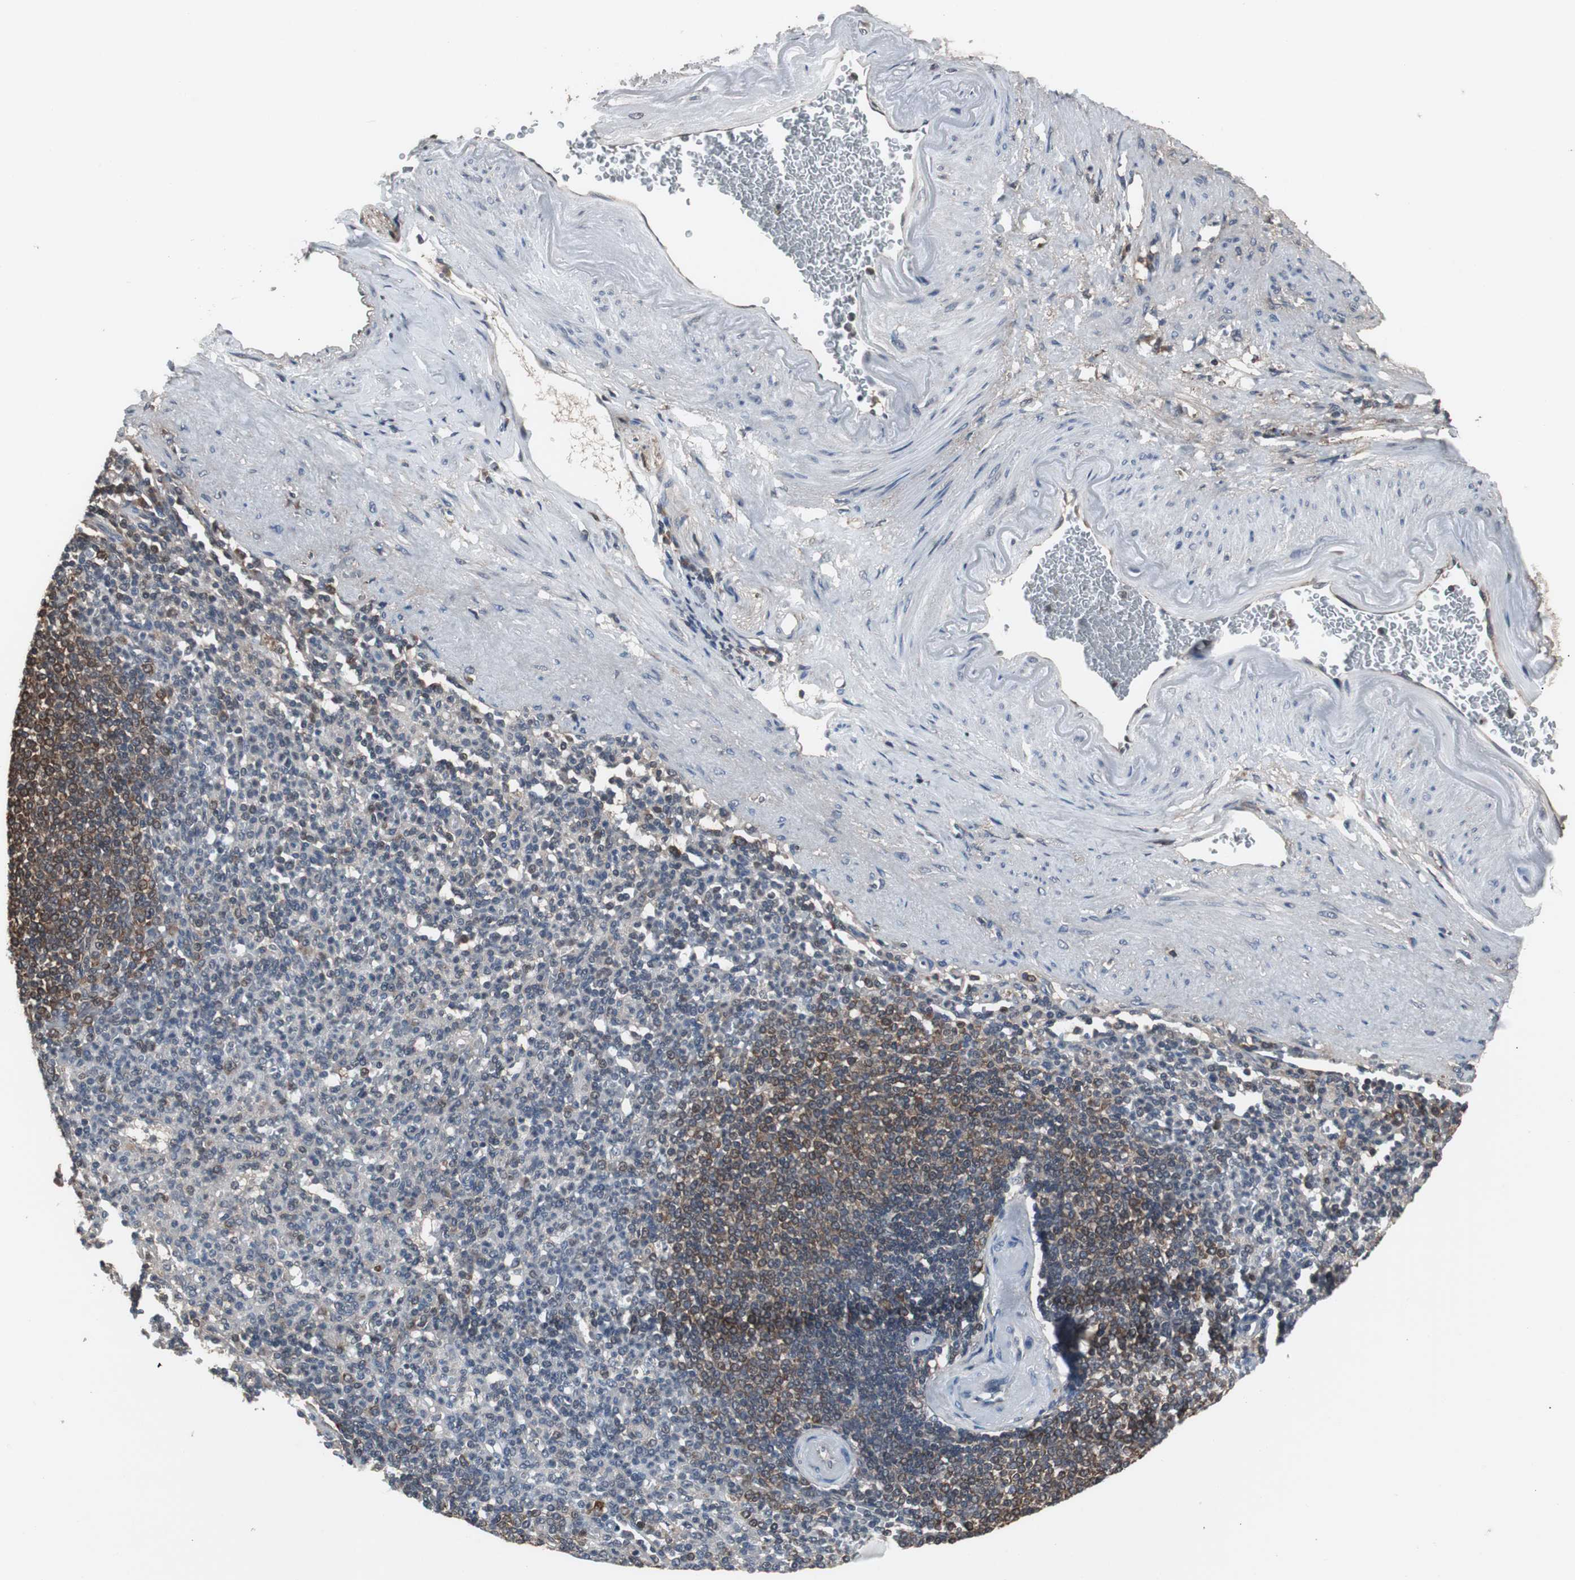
{"staining": {"intensity": "weak", "quantity": "25%-75%", "location": "cytoplasmic/membranous"}, "tissue": "spleen", "cell_type": "Cells in red pulp", "image_type": "normal", "snomed": [{"axis": "morphology", "description": "Normal tissue, NOS"}, {"axis": "topography", "description": "Spleen"}], "caption": "Immunohistochemical staining of unremarkable human spleen displays low levels of weak cytoplasmic/membranous staining in approximately 25%-75% of cells in red pulp. (brown staining indicates protein expression, while blue staining denotes nuclei).", "gene": "ZSCAN22", "patient": {"sex": "female", "age": 74}}